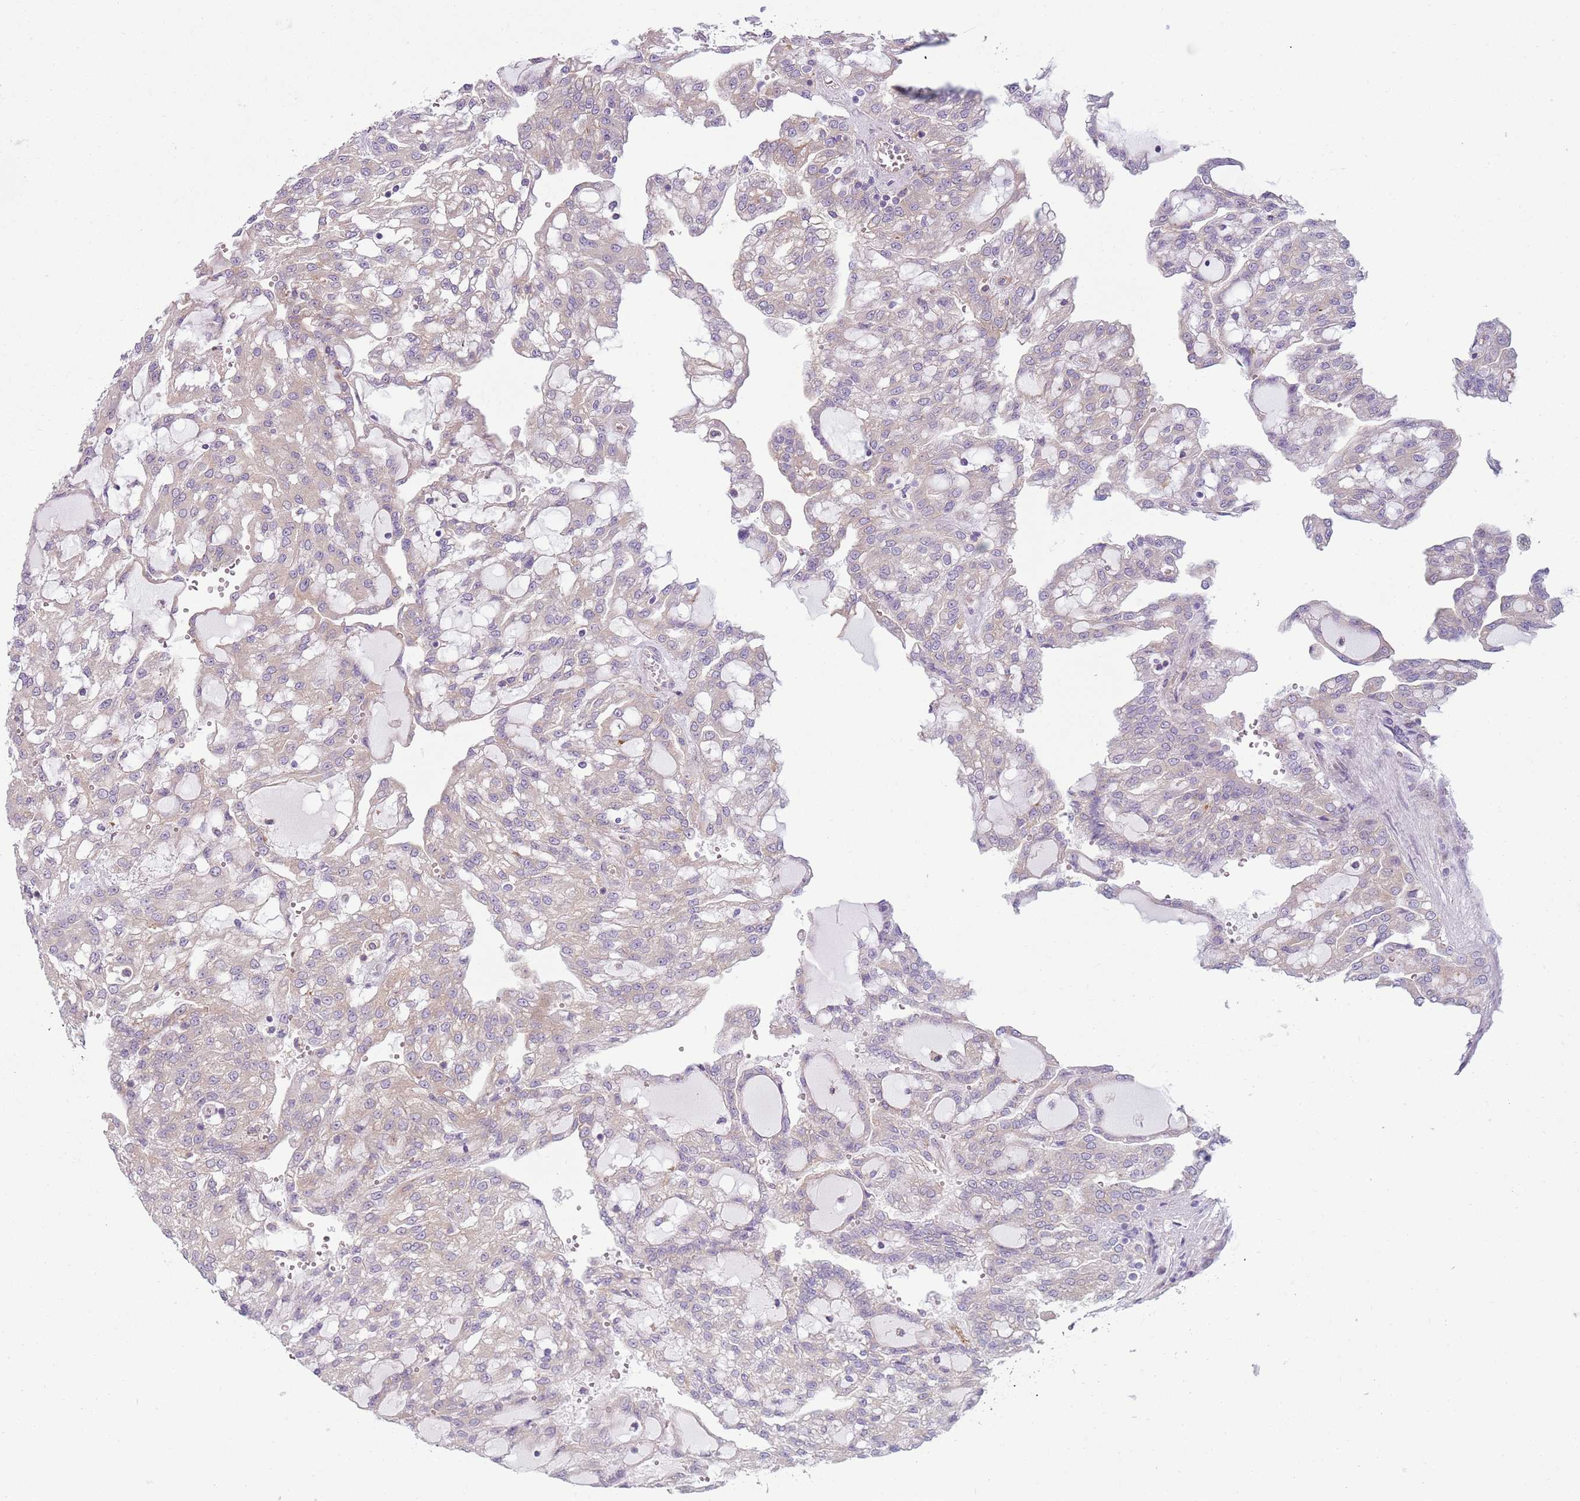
{"staining": {"intensity": "weak", "quantity": "<25%", "location": "cytoplasmic/membranous"}, "tissue": "renal cancer", "cell_type": "Tumor cells", "image_type": "cancer", "snomed": [{"axis": "morphology", "description": "Adenocarcinoma, NOS"}, {"axis": "topography", "description": "Kidney"}], "caption": "High power microscopy micrograph of an IHC photomicrograph of renal cancer (adenocarcinoma), revealing no significant expression in tumor cells. The staining was performed using DAB to visualize the protein expression in brown, while the nuclei were stained in blue with hematoxylin (Magnification: 20x).", "gene": "SNX1", "patient": {"sex": "male", "age": 63}}